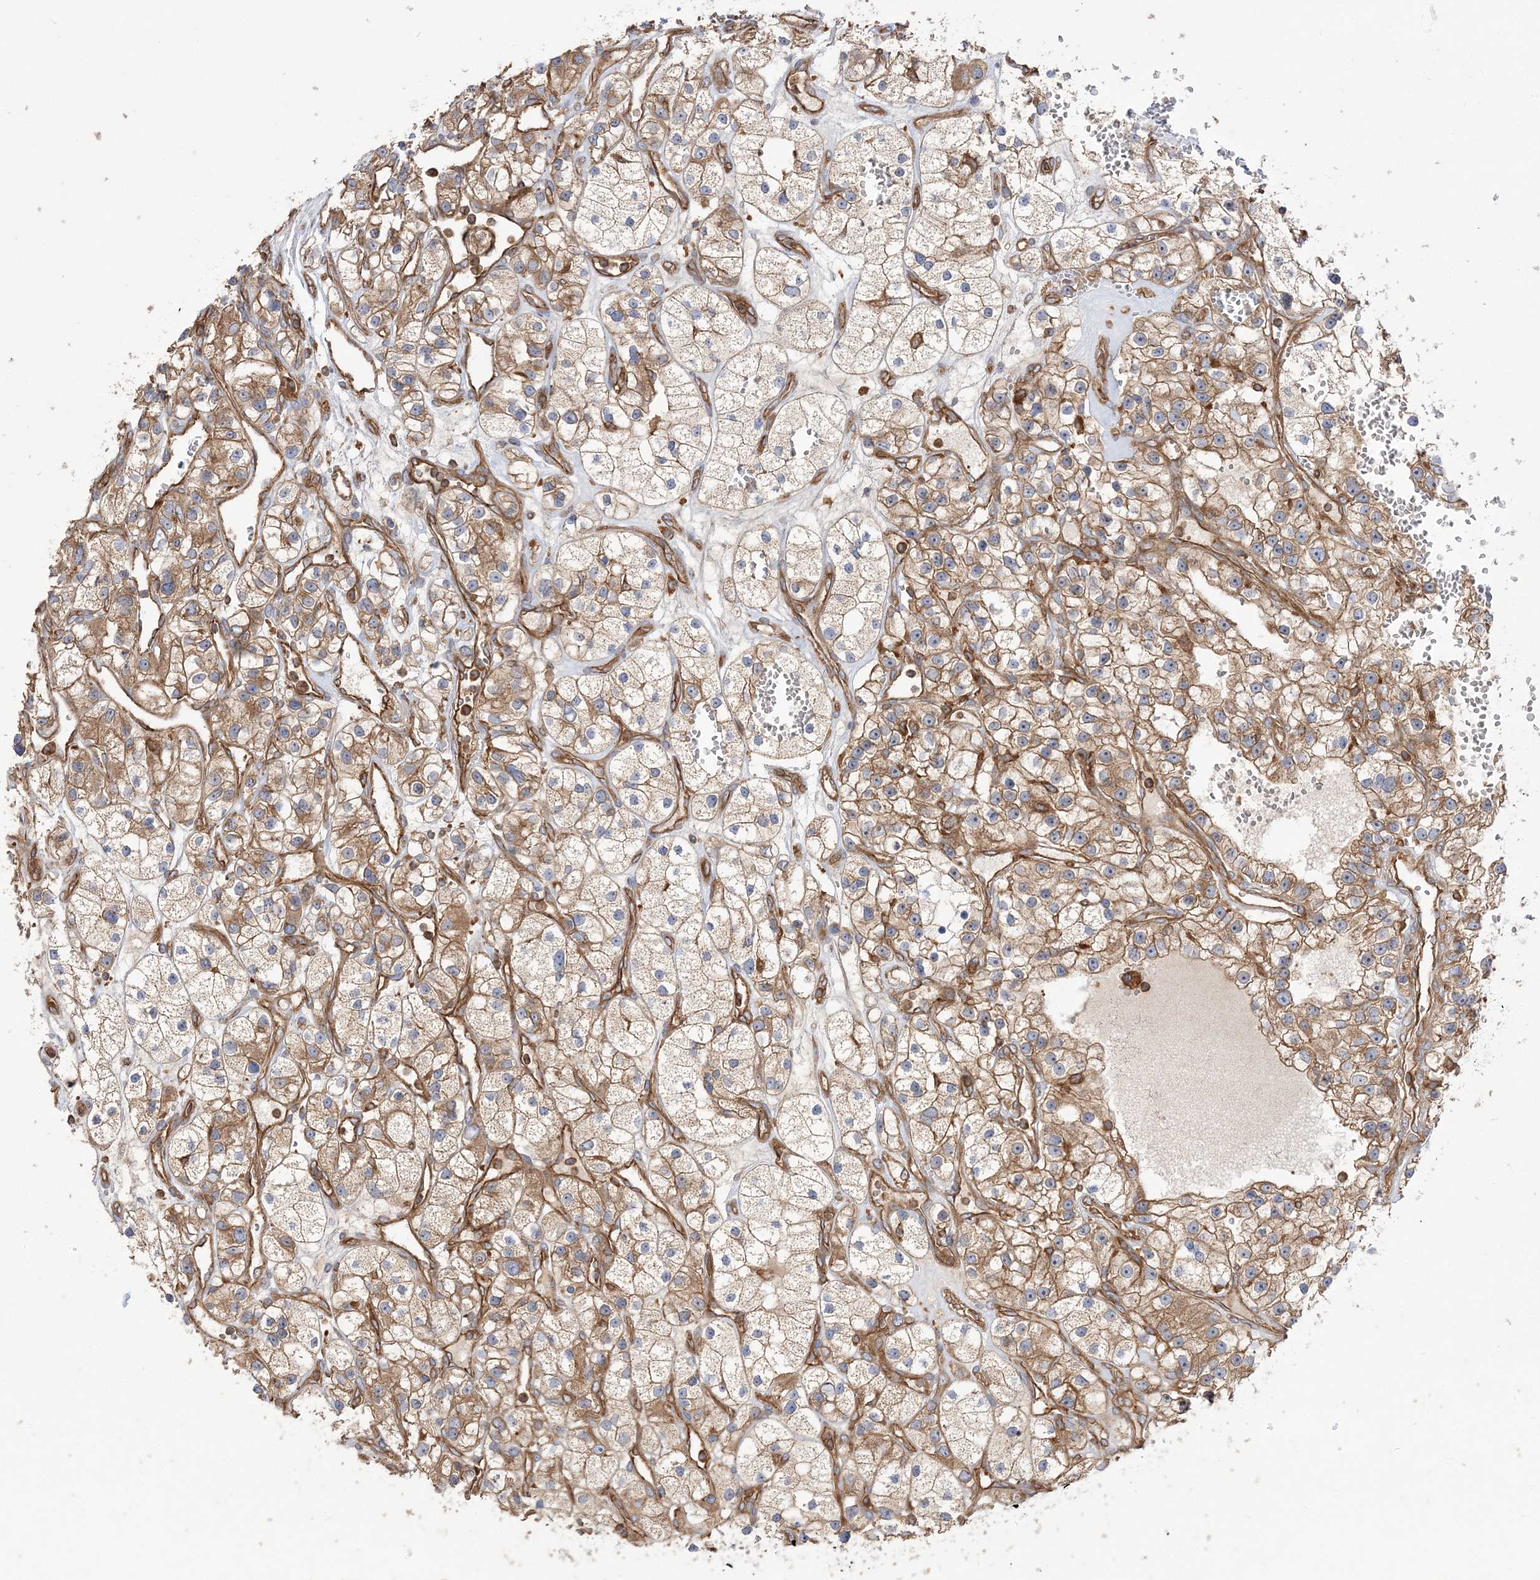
{"staining": {"intensity": "moderate", "quantity": ">75%", "location": "cytoplasmic/membranous"}, "tissue": "renal cancer", "cell_type": "Tumor cells", "image_type": "cancer", "snomed": [{"axis": "morphology", "description": "Adenocarcinoma, NOS"}, {"axis": "topography", "description": "Kidney"}], "caption": "This is a photomicrograph of immunohistochemistry (IHC) staining of renal cancer, which shows moderate staining in the cytoplasmic/membranous of tumor cells.", "gene": "TBC1D5", "patient": {"sex": "female", "age": 57}}